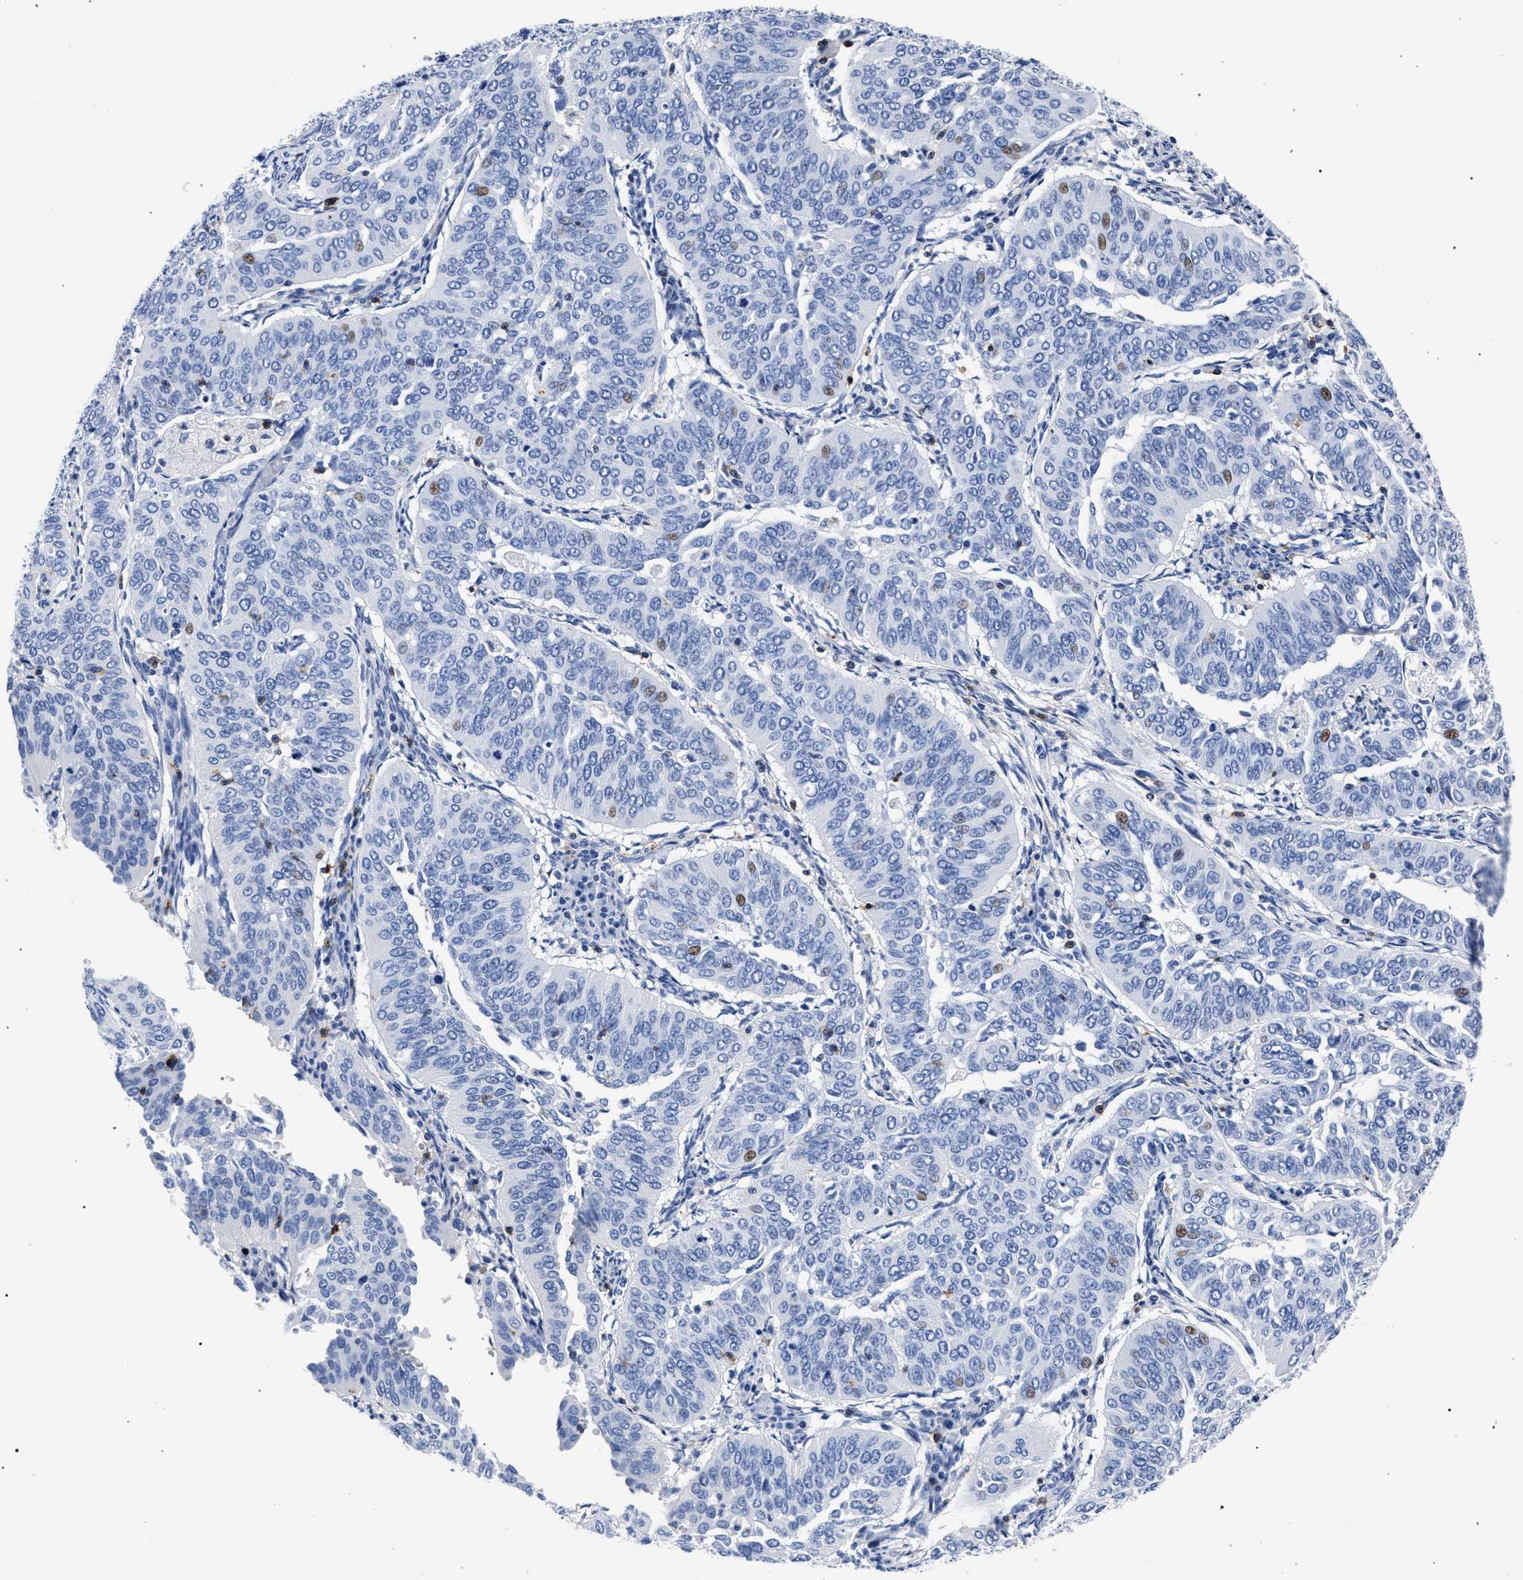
{"staining": {"intensity": "negative", "quantity": "none", "location": "none"}, "tissue": "cervical cancer", "cell_type": "Tumor cells", "image_type": "cancer", "snomed": [{"axis": "morphology", "description": "Normal tissue, NOS"}, {"axis": "morphology", "description": "Squamous cell carcinoma, NOS"}, {"axis": "topography", "description": "Cervix"}], "caption": "A photomicrograph of cervical cancer stained for a protein reveals no brown staining in tumor cells.", "gene": "KLRK1", "patient": {"sex": "female", "age": 39}}